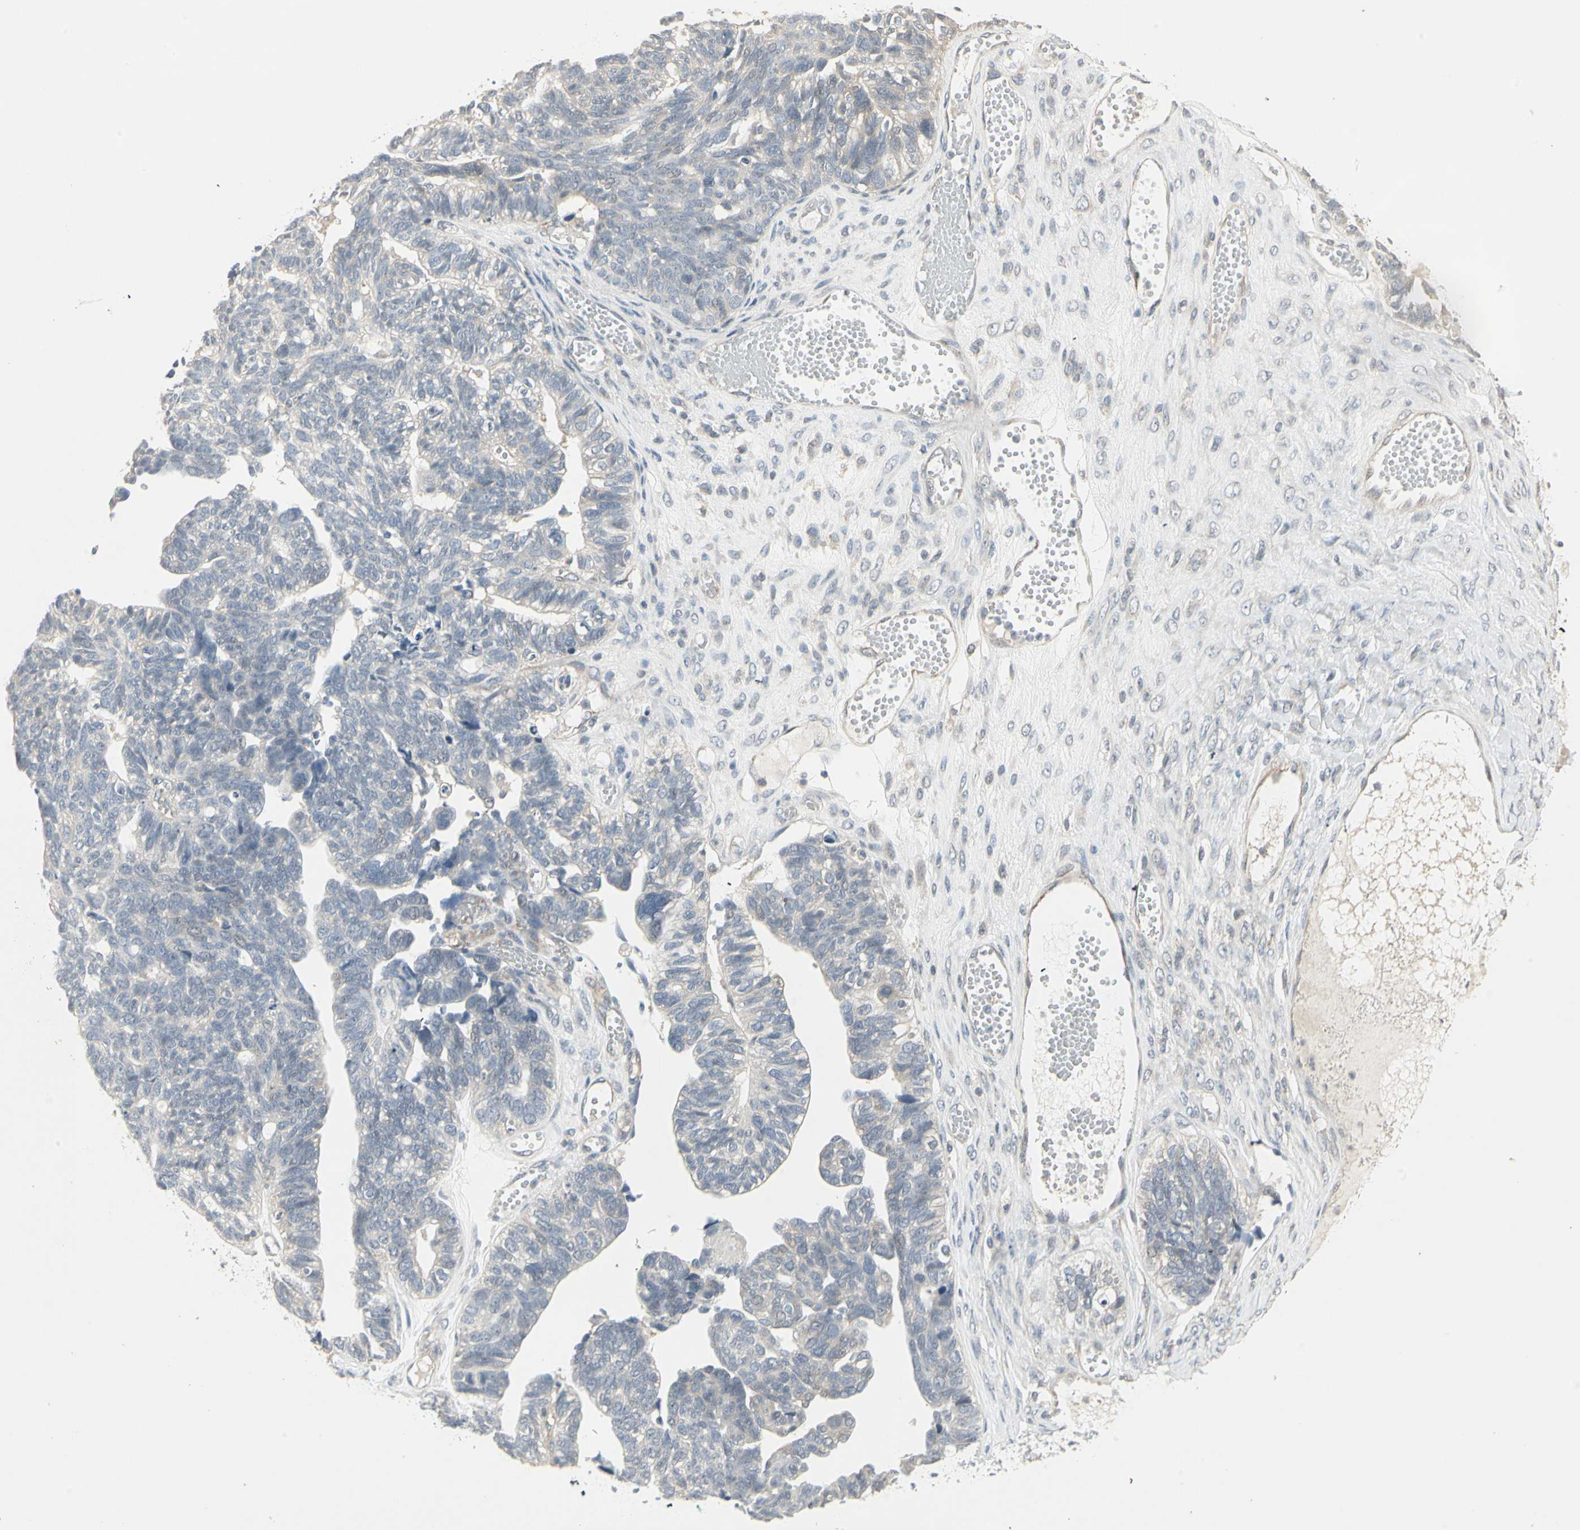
{"staining": {"intensity": "negative", "quantity": "none", "location": "none"}, "tissue": "ovarian cancer", "cell_type": "Tumor cells", "image_type": "cancer", "snomed": [{"axis": "morphology", "description": "Cystadenocarcinoma, serous, NOS"}, {"axis": "topography", "description": "Ovary"}], "caption": "Immunohistochemistry of serous cystadenocarcinoma (ovarian) reveals no positivity in tumor cells. (DAB immunohistochemistry visualized using brightfield microscopy, high magnification).", "gene": "ZFP36", "patient": {"sex": "female", "age": 79}}